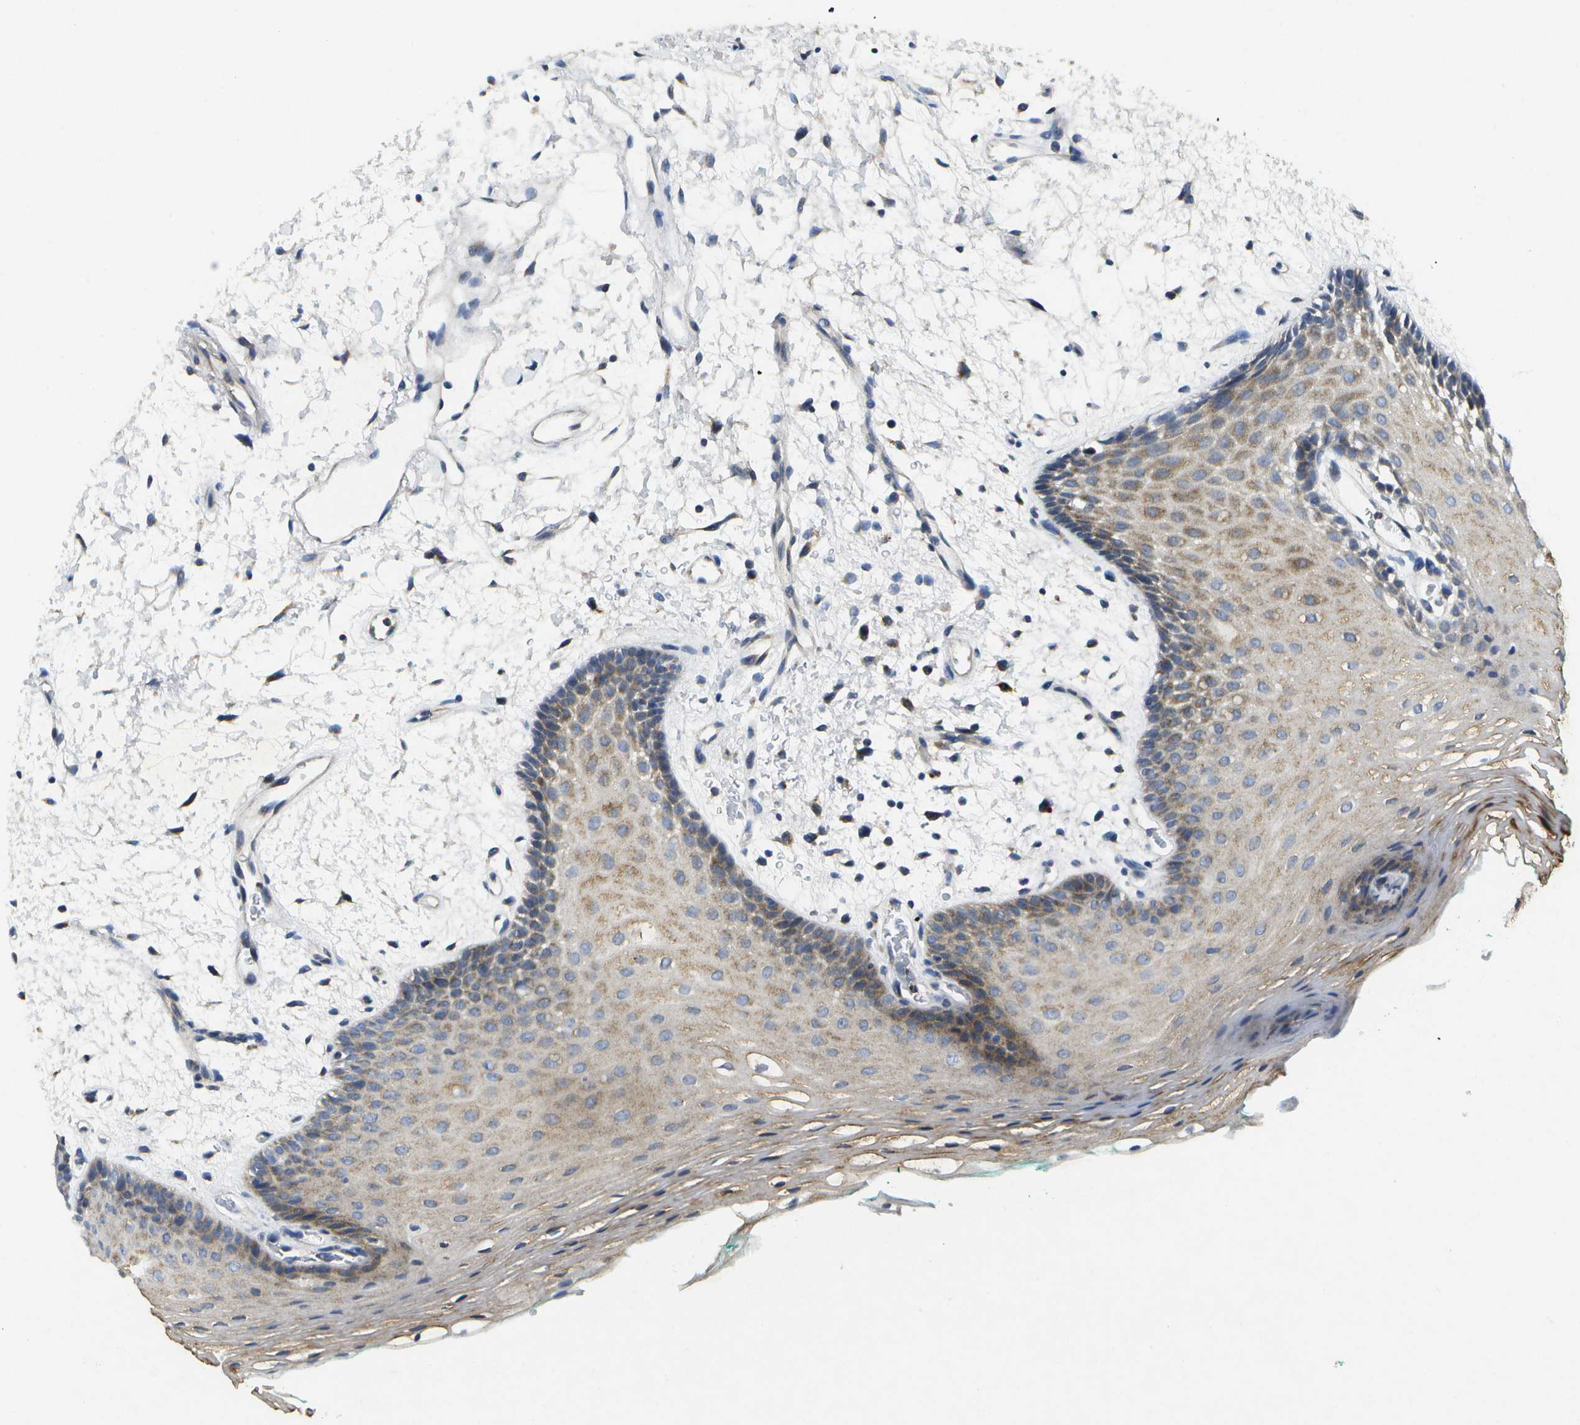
{"staining": {"intensity": "weak", "quantity": "25%-75%", "location": "cytoplasmic/membranous"}, "tissue": "oral mucosa", "cell_type": "Squamous epithelial cells", "image_type": "normal", "snomed": [{"axis": "morphology", "description": "Normal tissue, NOS"}, {"axis": "topography", "description": "Skeletal muscle"}, {"axis": "topography", "description": "Oral tissue"}, {"axis": "topography", "description": "Peripheral nerve tissue"}], "caption": "Immunohistochemical staining of benign oral mucosa demonstrates weak cytoplasmic/membranous protein positivity in about 25%-75% of squamous epithelial cells.", "gene": "KDELR1", "patient": {"sex": "female", "age": 84}}